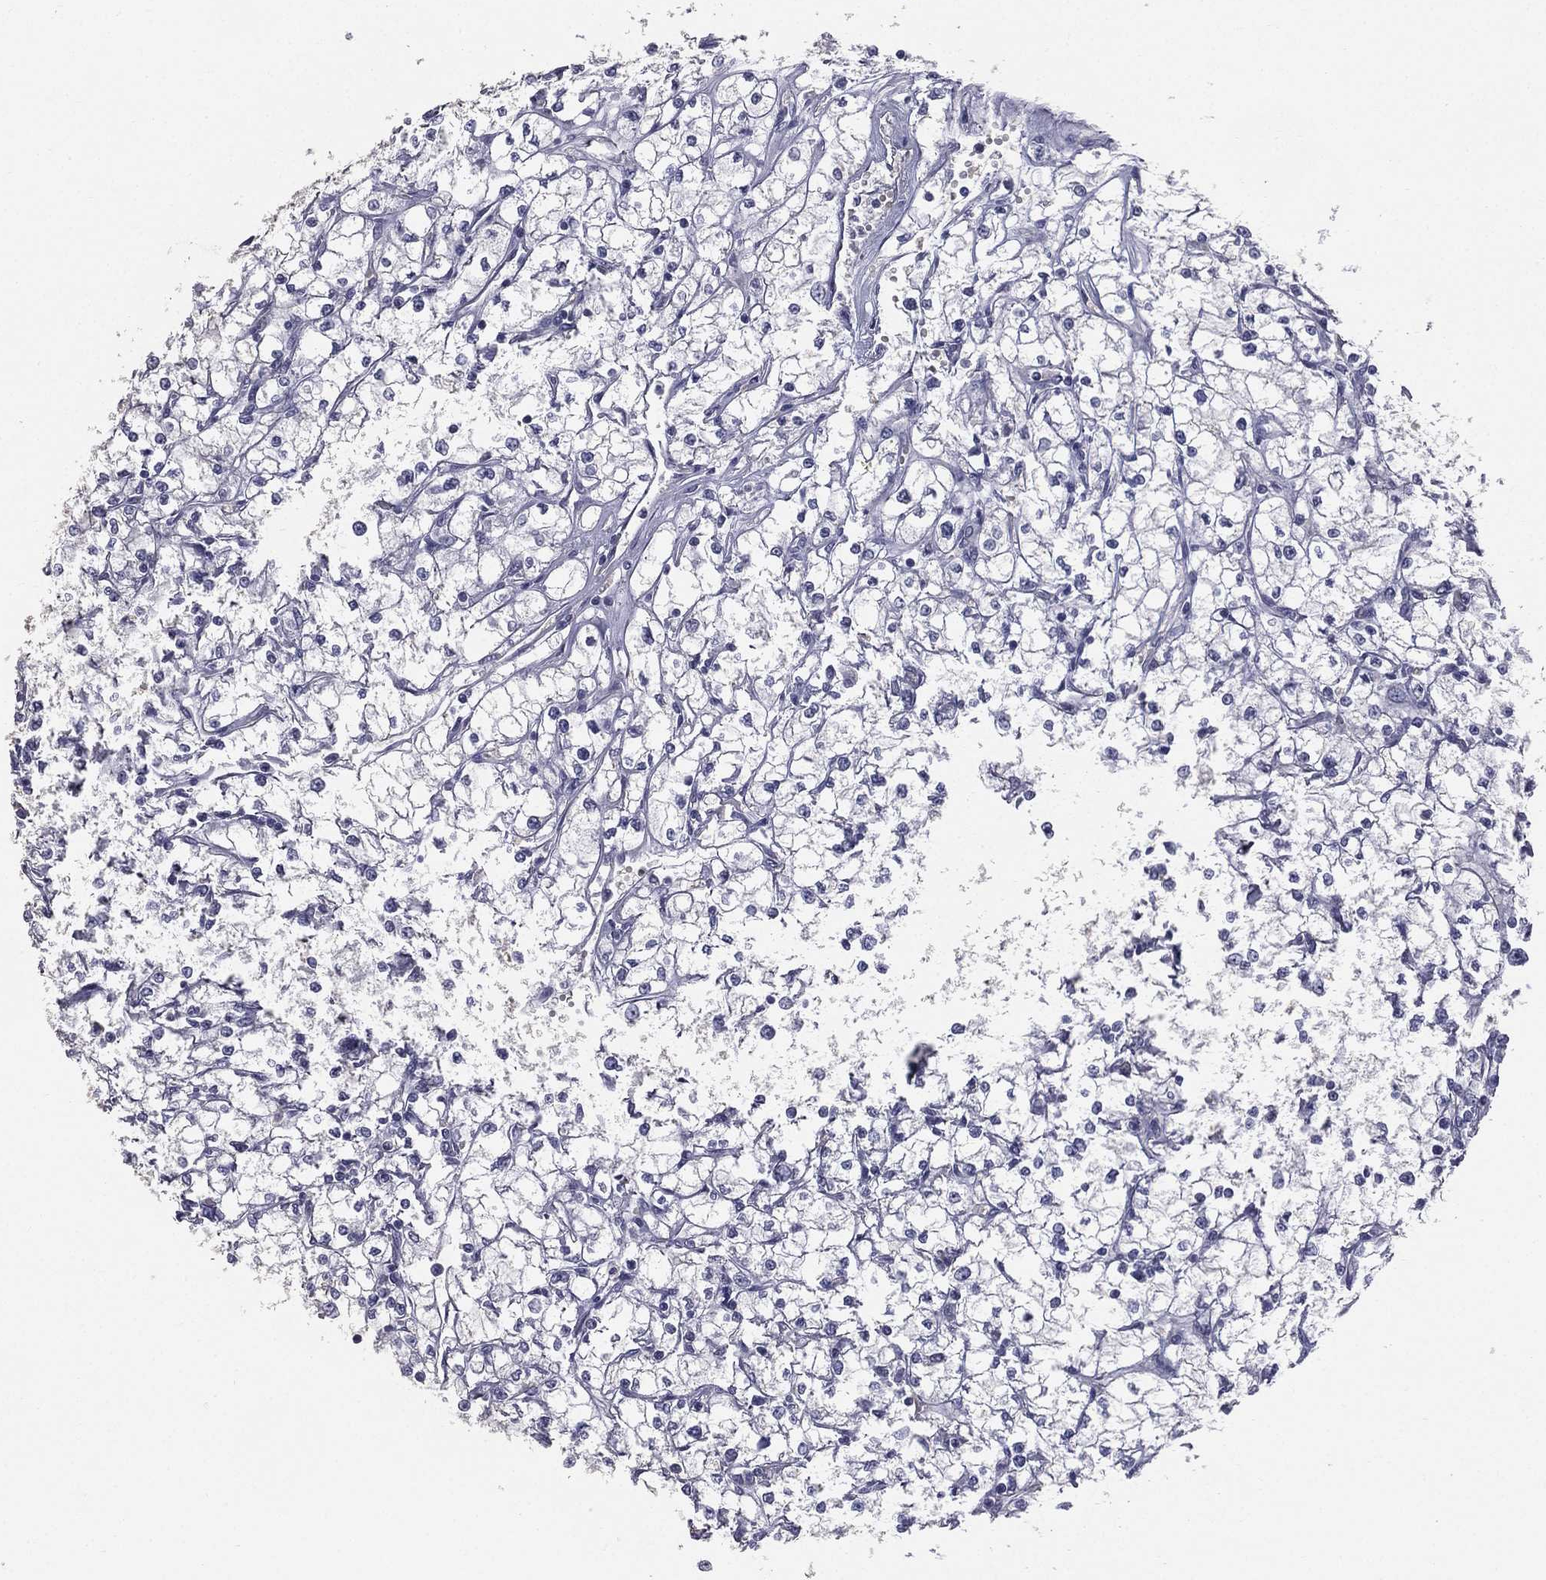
{"staining": {"intensity": "negative", "quantity": "none", "location": "none"}, "tissue": "renal cancer", "cell_type": "Tumor cells", "image_type": "cancer", "snomed": [{"axis": "morphology", "description": "Adenocarcinoma, NOS"}, {"axis": "topography", "description": "Kidney"}], "caption": "This is an IHC photomicrograph of renal cancer. There is no staining in tumor cells.", "gene": "ESX1", "patient": {"sex": "male", "age": 67}}